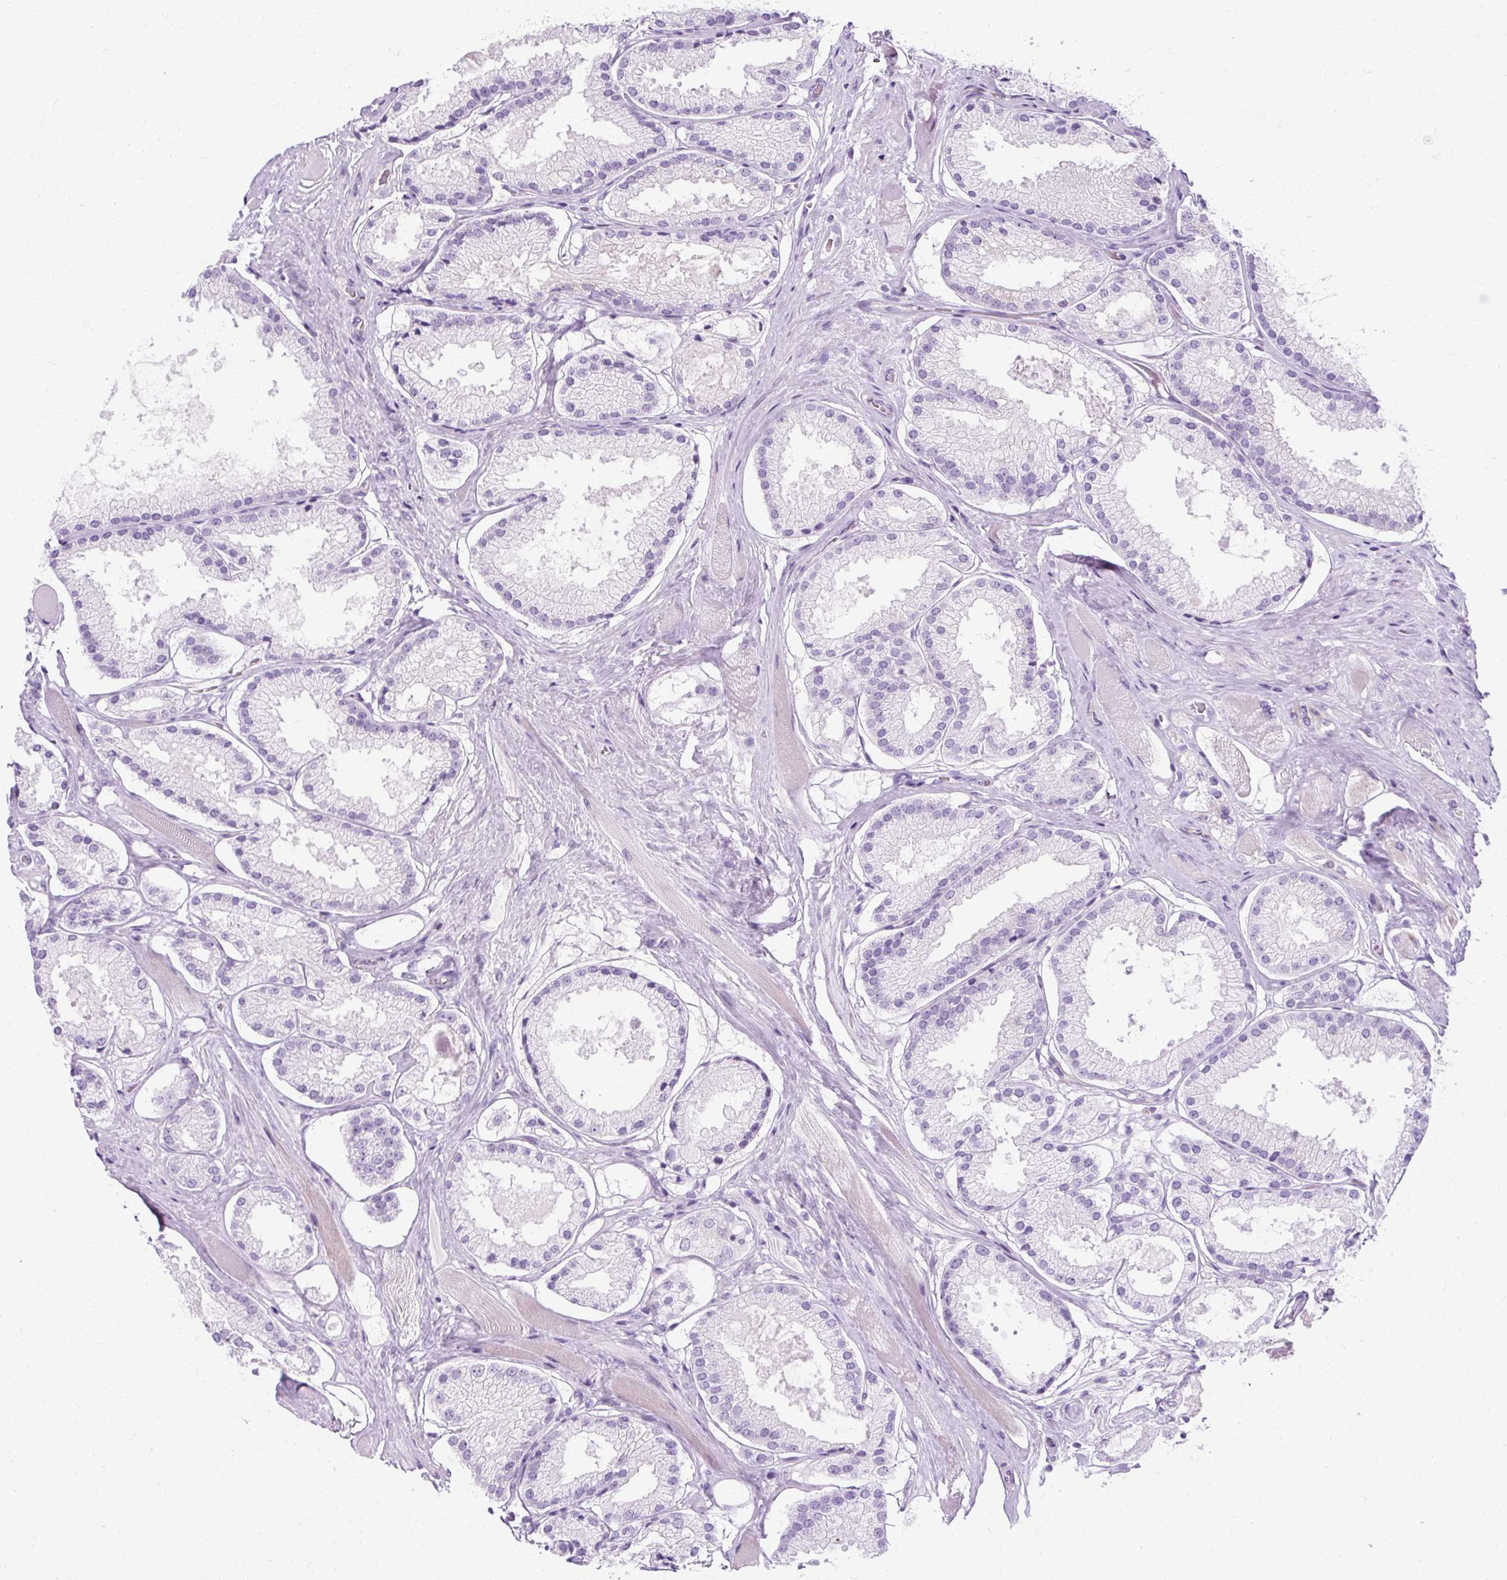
{"staining": {"intensity": "negative", "quantity": "none", "location": "none"}, "tissue": "prostate cancer", "cell_type": "Tumor cells", "image_type": "cancer", "snomed": [{"axis": "morphology", "description": "Adenocarcinoma, High grade"}, {"axis": "topography", "description": "Prostate"}], "caption": "High-grade adenocarcinoma (prostate) was stained to show a protein in brown. There is no significant expression in tumor cells. (DAB IHC visualized using brightfield microscopy, high magnification).", "gene": "TMEM89", "patient": {"sex": "male", "age": 68}}